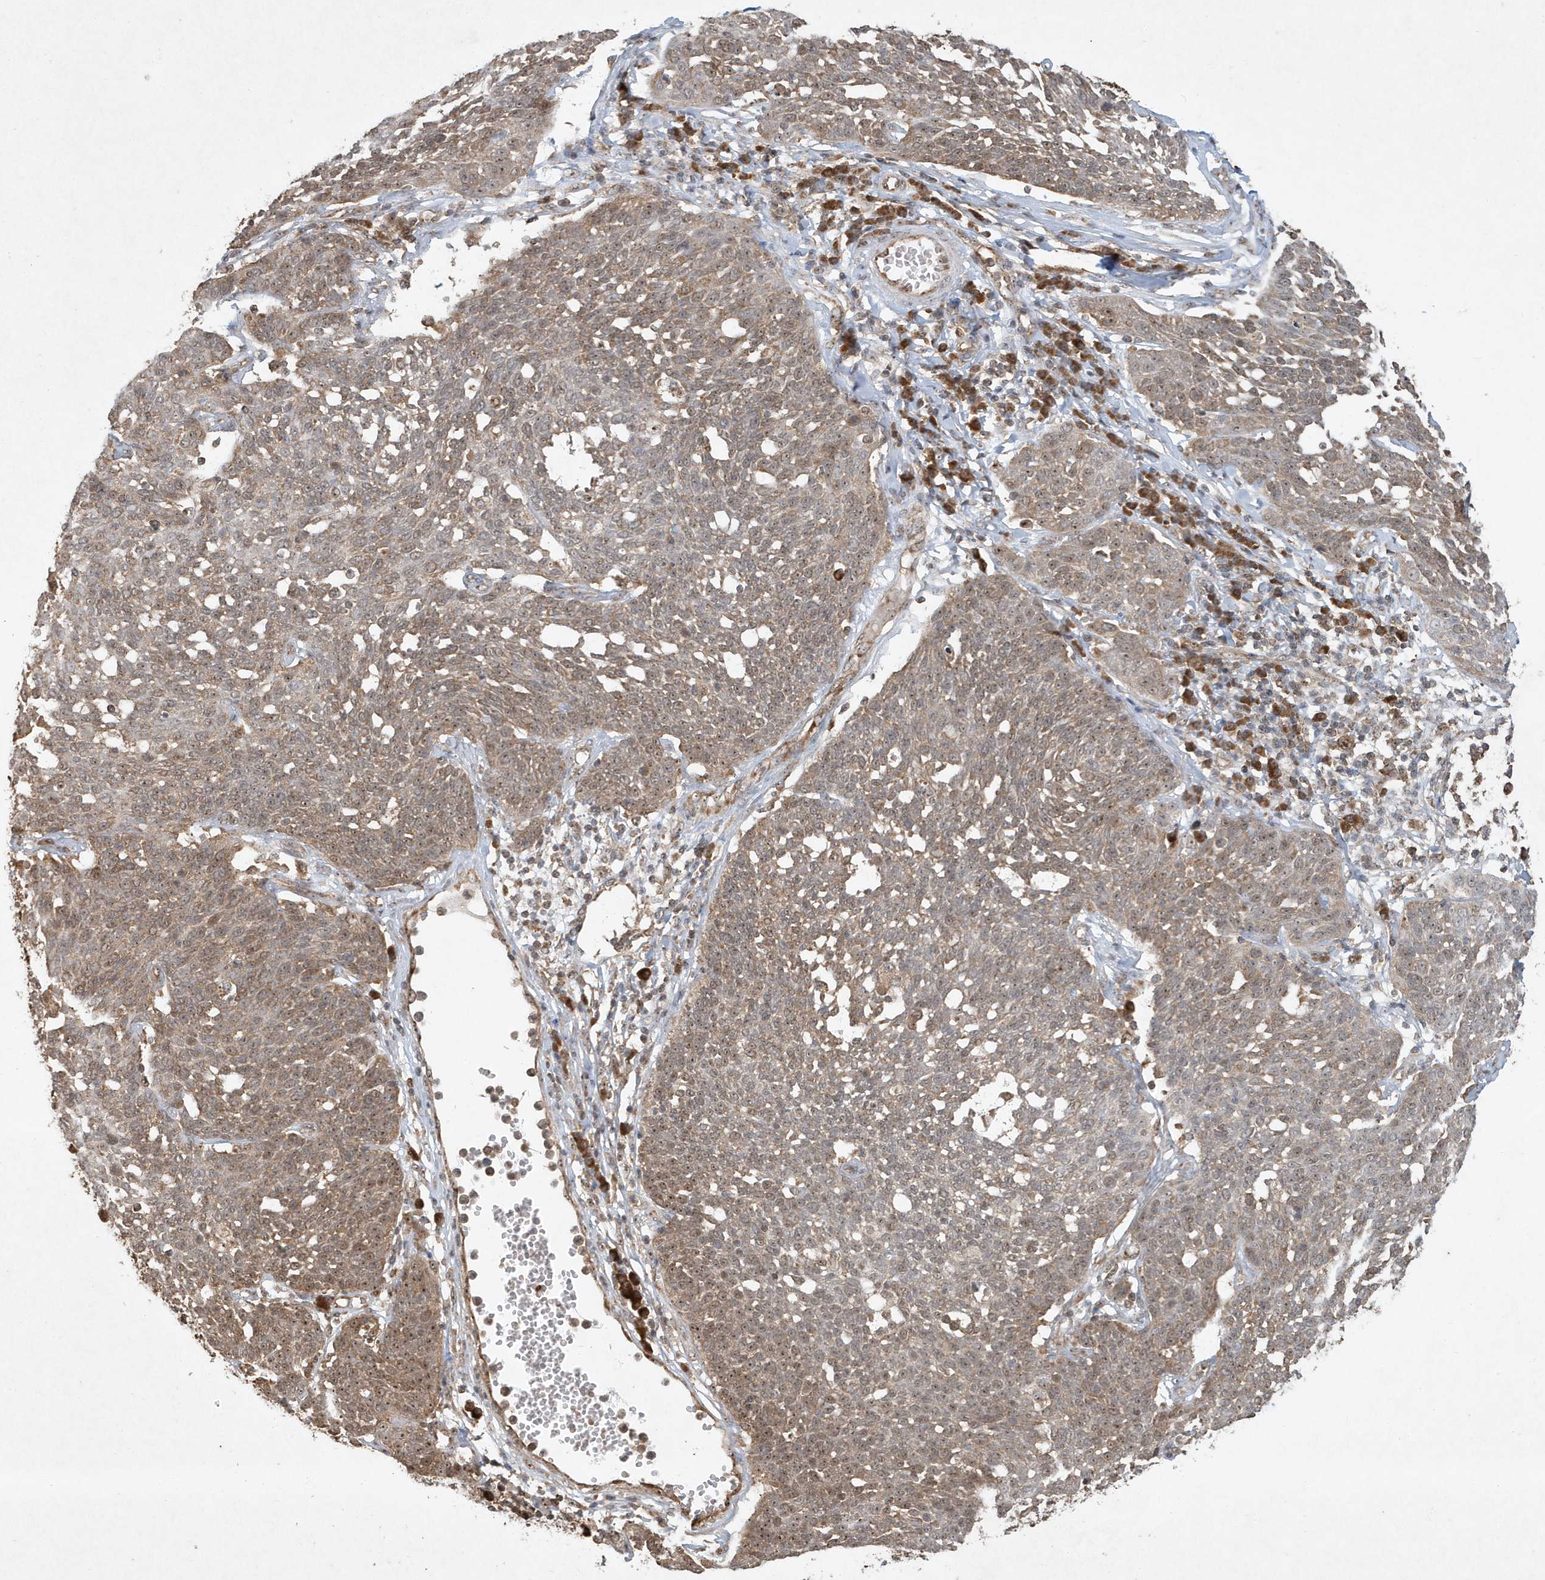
{"staining": {"intensity": "moderate", "quantity": ">75%", "location": "cytoplasmic/membranous,nuclear"}, "tissue": "cervical cancer", "cell_type": "Tumor cells", "image_type": "cancer", "snomed": [{"axis": "morphology", "description": "Squamous cell carcinoma, NOS"}, {"axis": "topography", "description": "Cervix"}], "caption": "Immunohistochemical staining of cervical cancer exhibits medium levels of moderate cytoplasmic/membranous and nuclear protein staining in approximately >75% of tumor cells.", "gene": "ABCB9", "patient": {"sex": "female", "age": 34}}